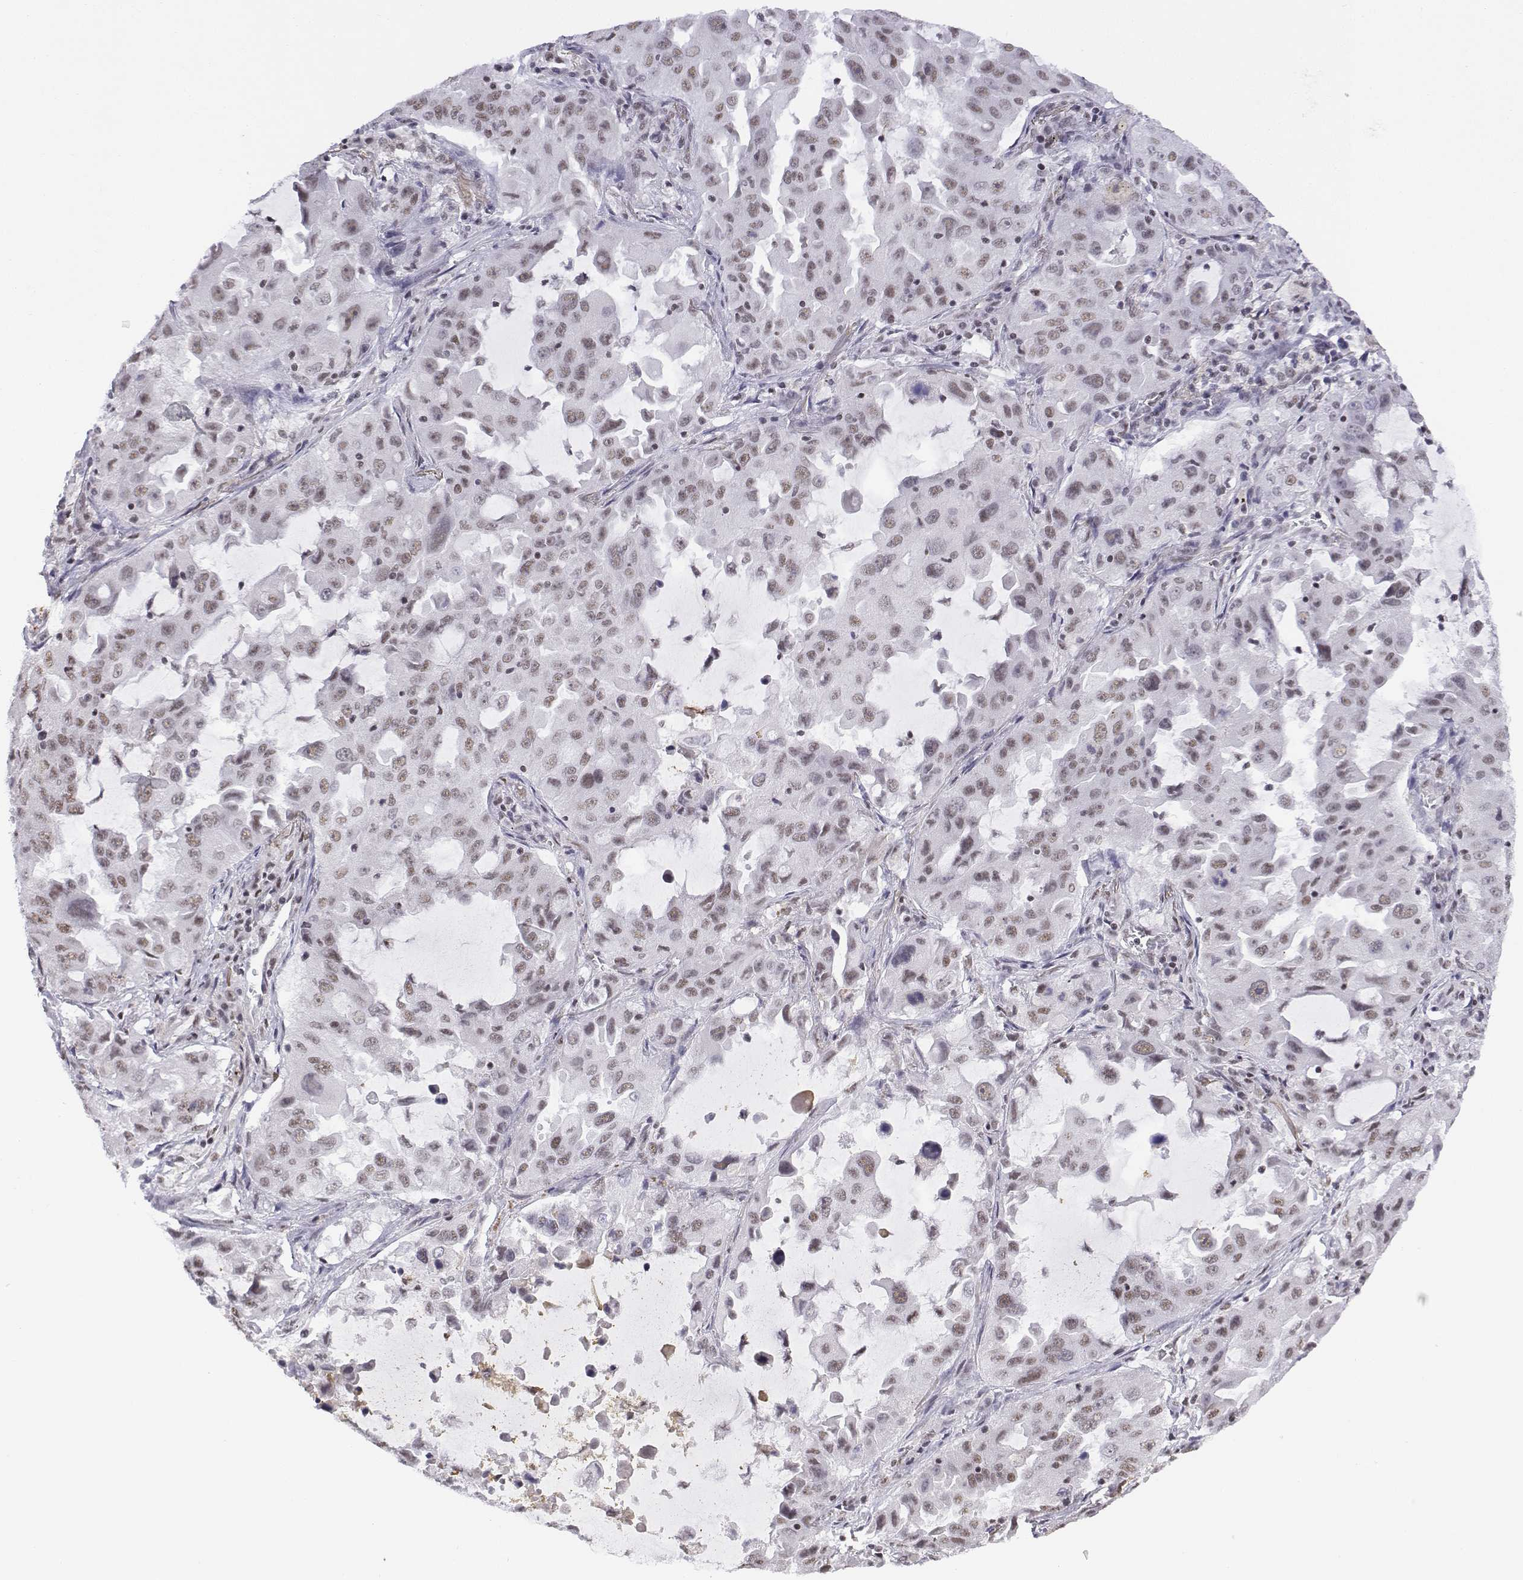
{"staining": {"intensity": "weak", "quantity": ">75%", "location": "nuclear"}, "tissue": "lung cancer", "cell_type": "Tumor cells", "image_type": "cancer", "snomed": [{"axis": "morphology", "description": "Adenocarcinoma, NOS"}, {"axis": "topography", "description": "Lung"}], "caption": "The histopathology image exhibits immunohistochemical staining of lung cancer. There is weak nuclear staining is seen in approximately >75% of tumor cells. (DAB IHC with brightfield microscopy, high magnification).", "gene": "SETD1A", "patient": {"sex": "female", "age": 61}}